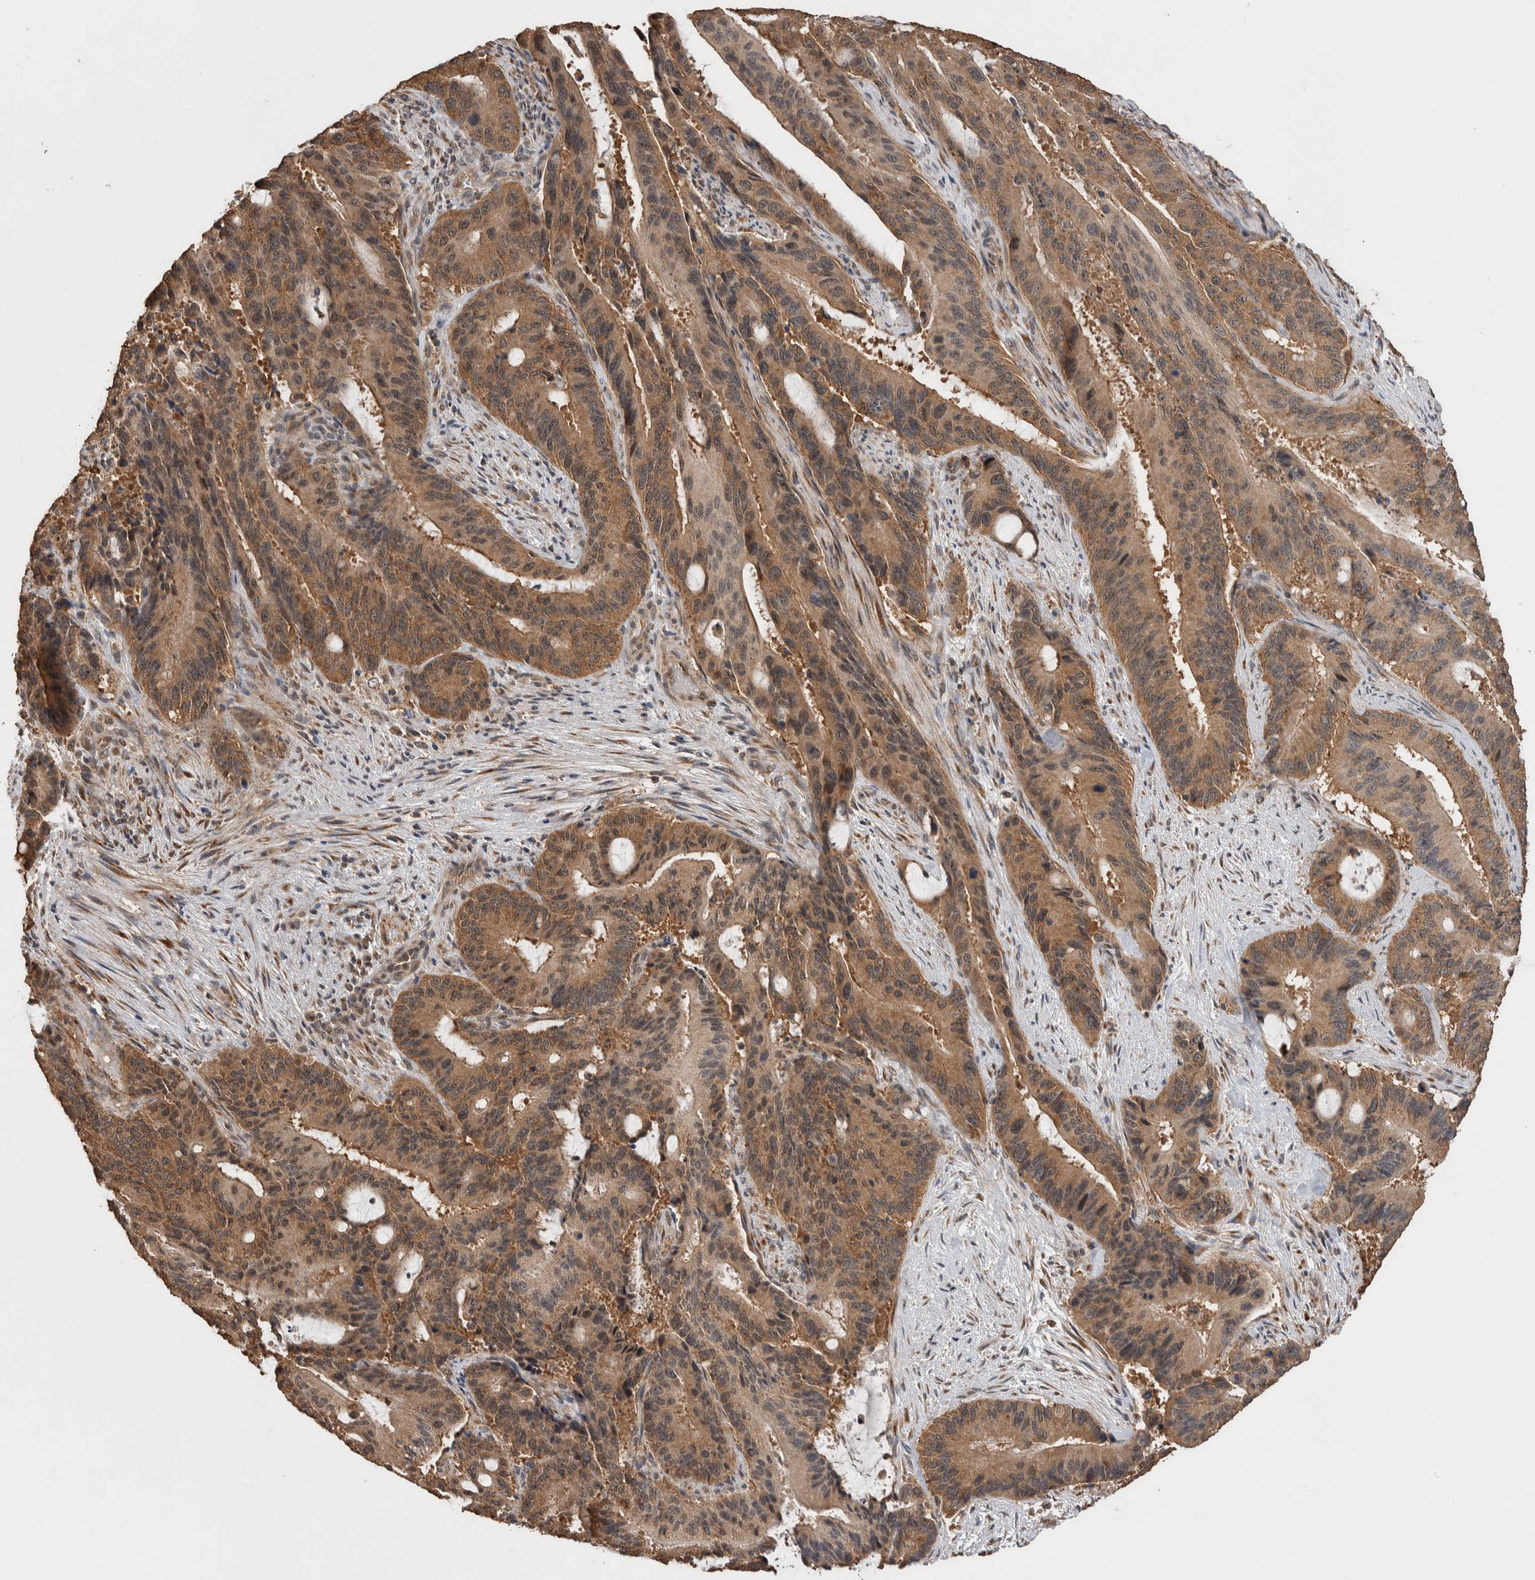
{"staining": {"intensity": "moderate", "quantity": ">75%", "location": "cytoplasmic/membranous"}, "tissue": "liver cancer", "cell_type": "Tumor cells", "image_type": "cancer", "snomed": [{"axis": "morphology", "description": "Normal tissue, NOS"}, {"axis": "morphology", "description": "Cholangiocarcinoma"}, {"axis": "topography", "description": "Liver"}, {"axis": "topography", "description": "Peripheral nerve tissue"}], "caption": "Liver cholangiocarcinoma stained with a protein marker reveals moderate staining in tumor cells.", "gene": "DVL2", "patient": {"sex": "female", "age": 73}}